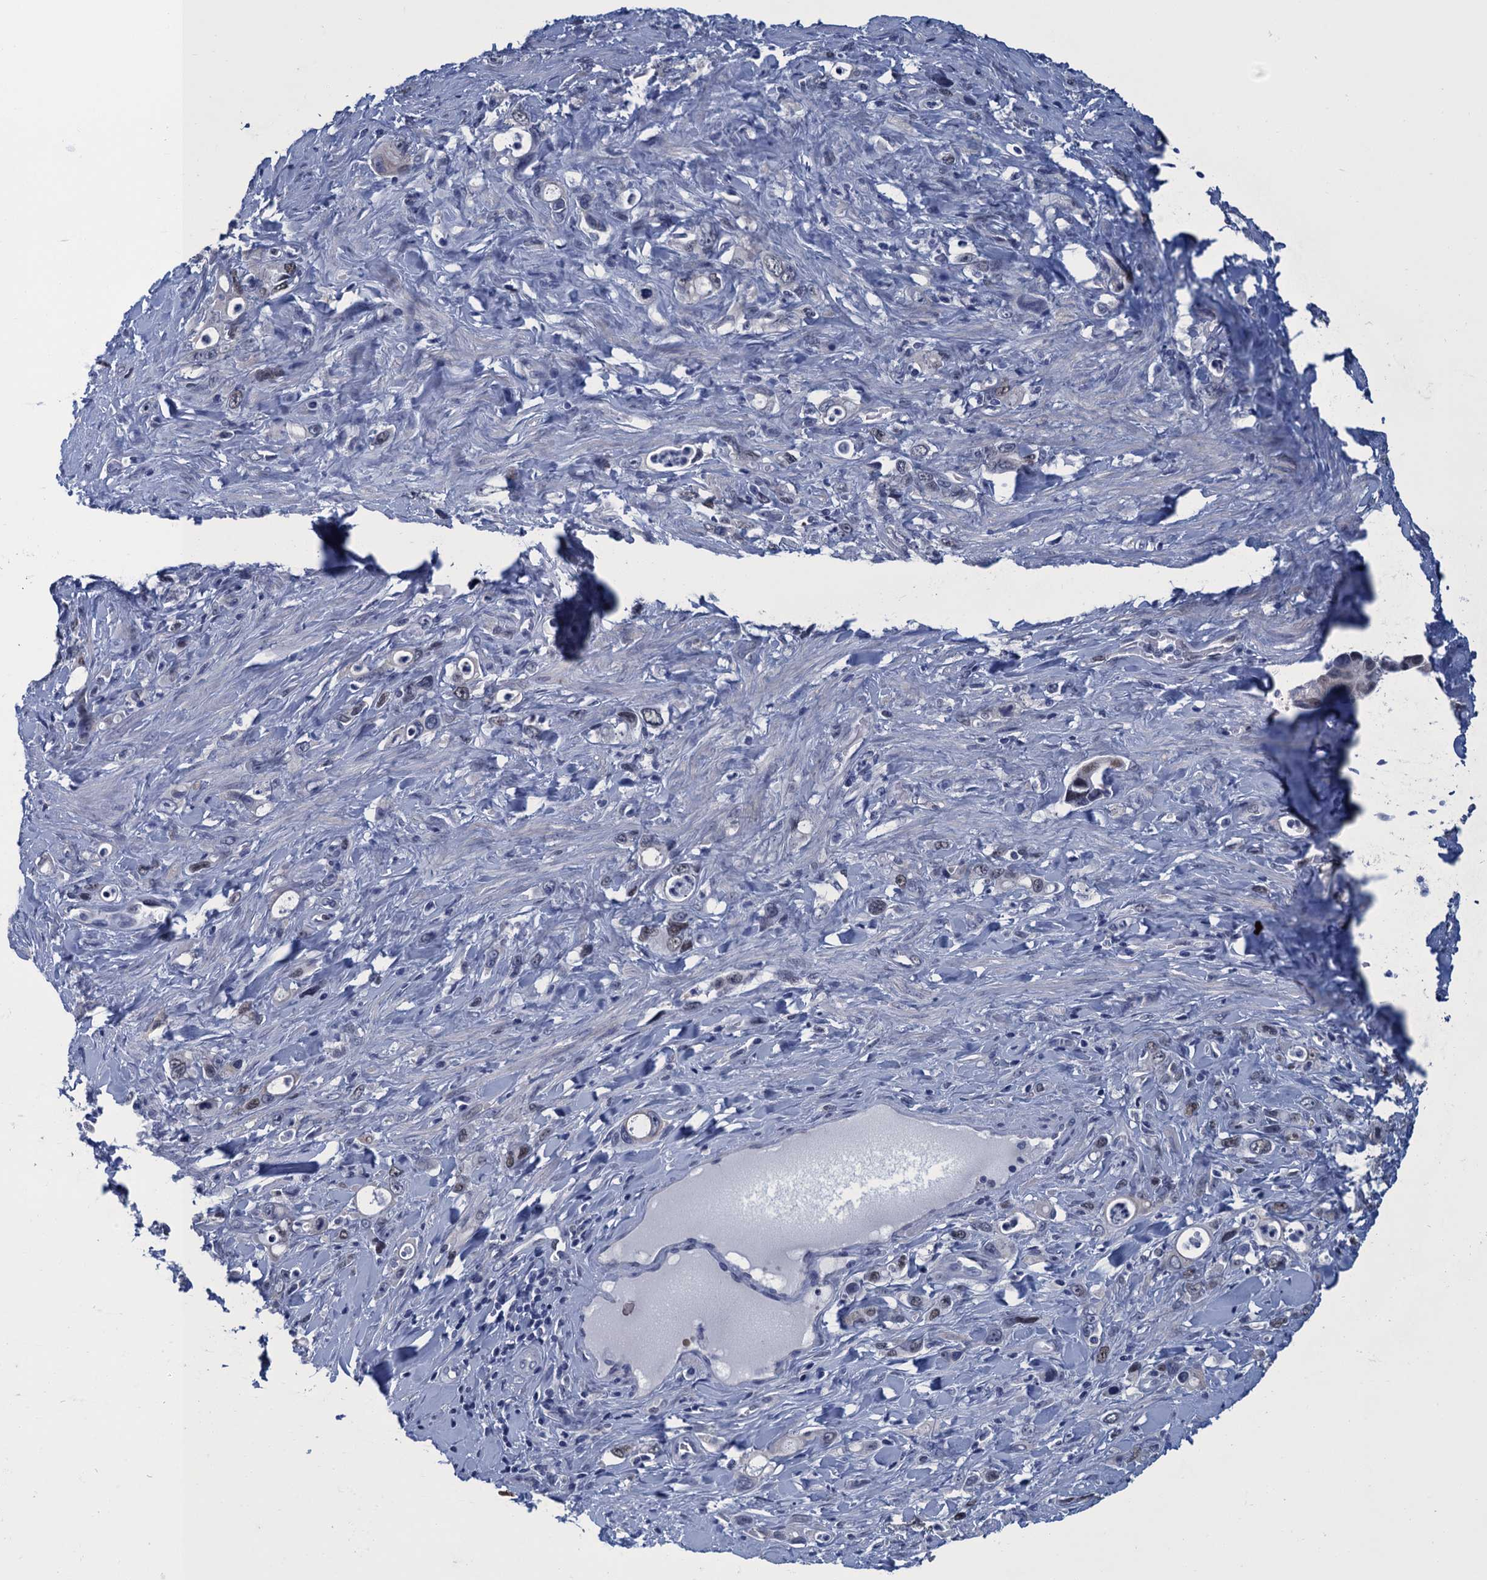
{"staining": {"intensity": "weak", "quantity": "<25%", "location": "nuclear"}, "tissue": "stomach cancer", "cell_type": "Tumor cells", "image_type": "cancer", "snomed": [{"axis": "morphology", "description": "Adenocarcinoma, NOS"}, {"axis": "topography", "description": "Stomach, lower"}], "caption": "Stomach cancer was stained to show a protein in brown. There is no significant positivity in tumor cells.", "gene": "GINS3", "patient": {"sex": "female", "age": 43}}